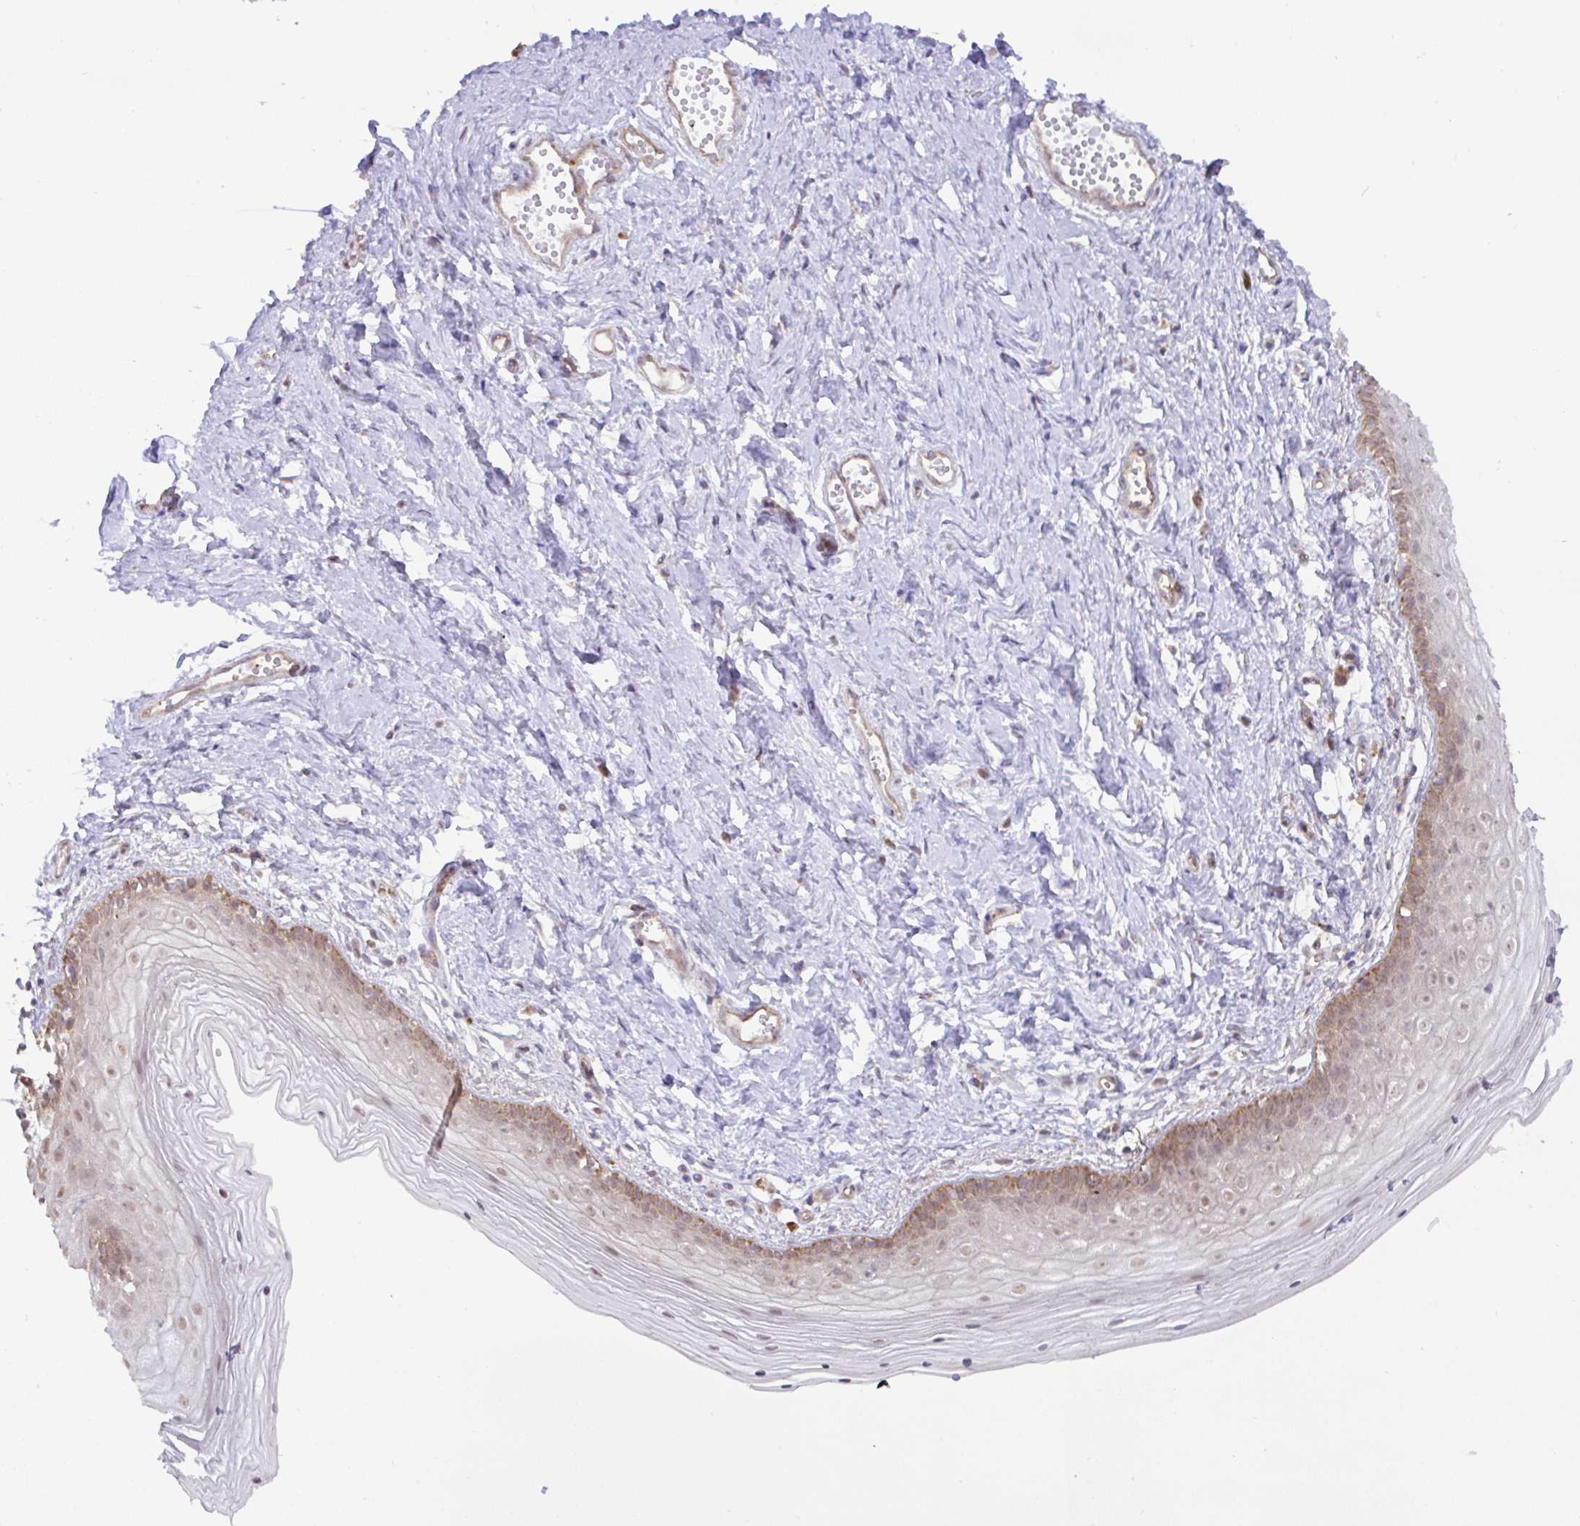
{"staining": {"intensity": "moderate", "quantity": "25%-75%", "location": "cytoplasmic/membranous"}, "tissue": "vagina", "cell_type": "Squamous epithelial cells", "image_type": "normal", "snomed": [{"axis": "morphology", "description": "Normal tissue, NOS"}, {"axis": "topography", "description": "Vagina"}], "caption": "This histopathology image reveals normal vagina stained with immunohistochemistry (IHC) to label a protein in brown. The cytoplasmic/membranous of squamous epithelial cells show moderate positivity for the protein. Nuclei are counter-stained blue.", "gene": "DLEU7", "patient": {"sex": "female", "age": 38}}